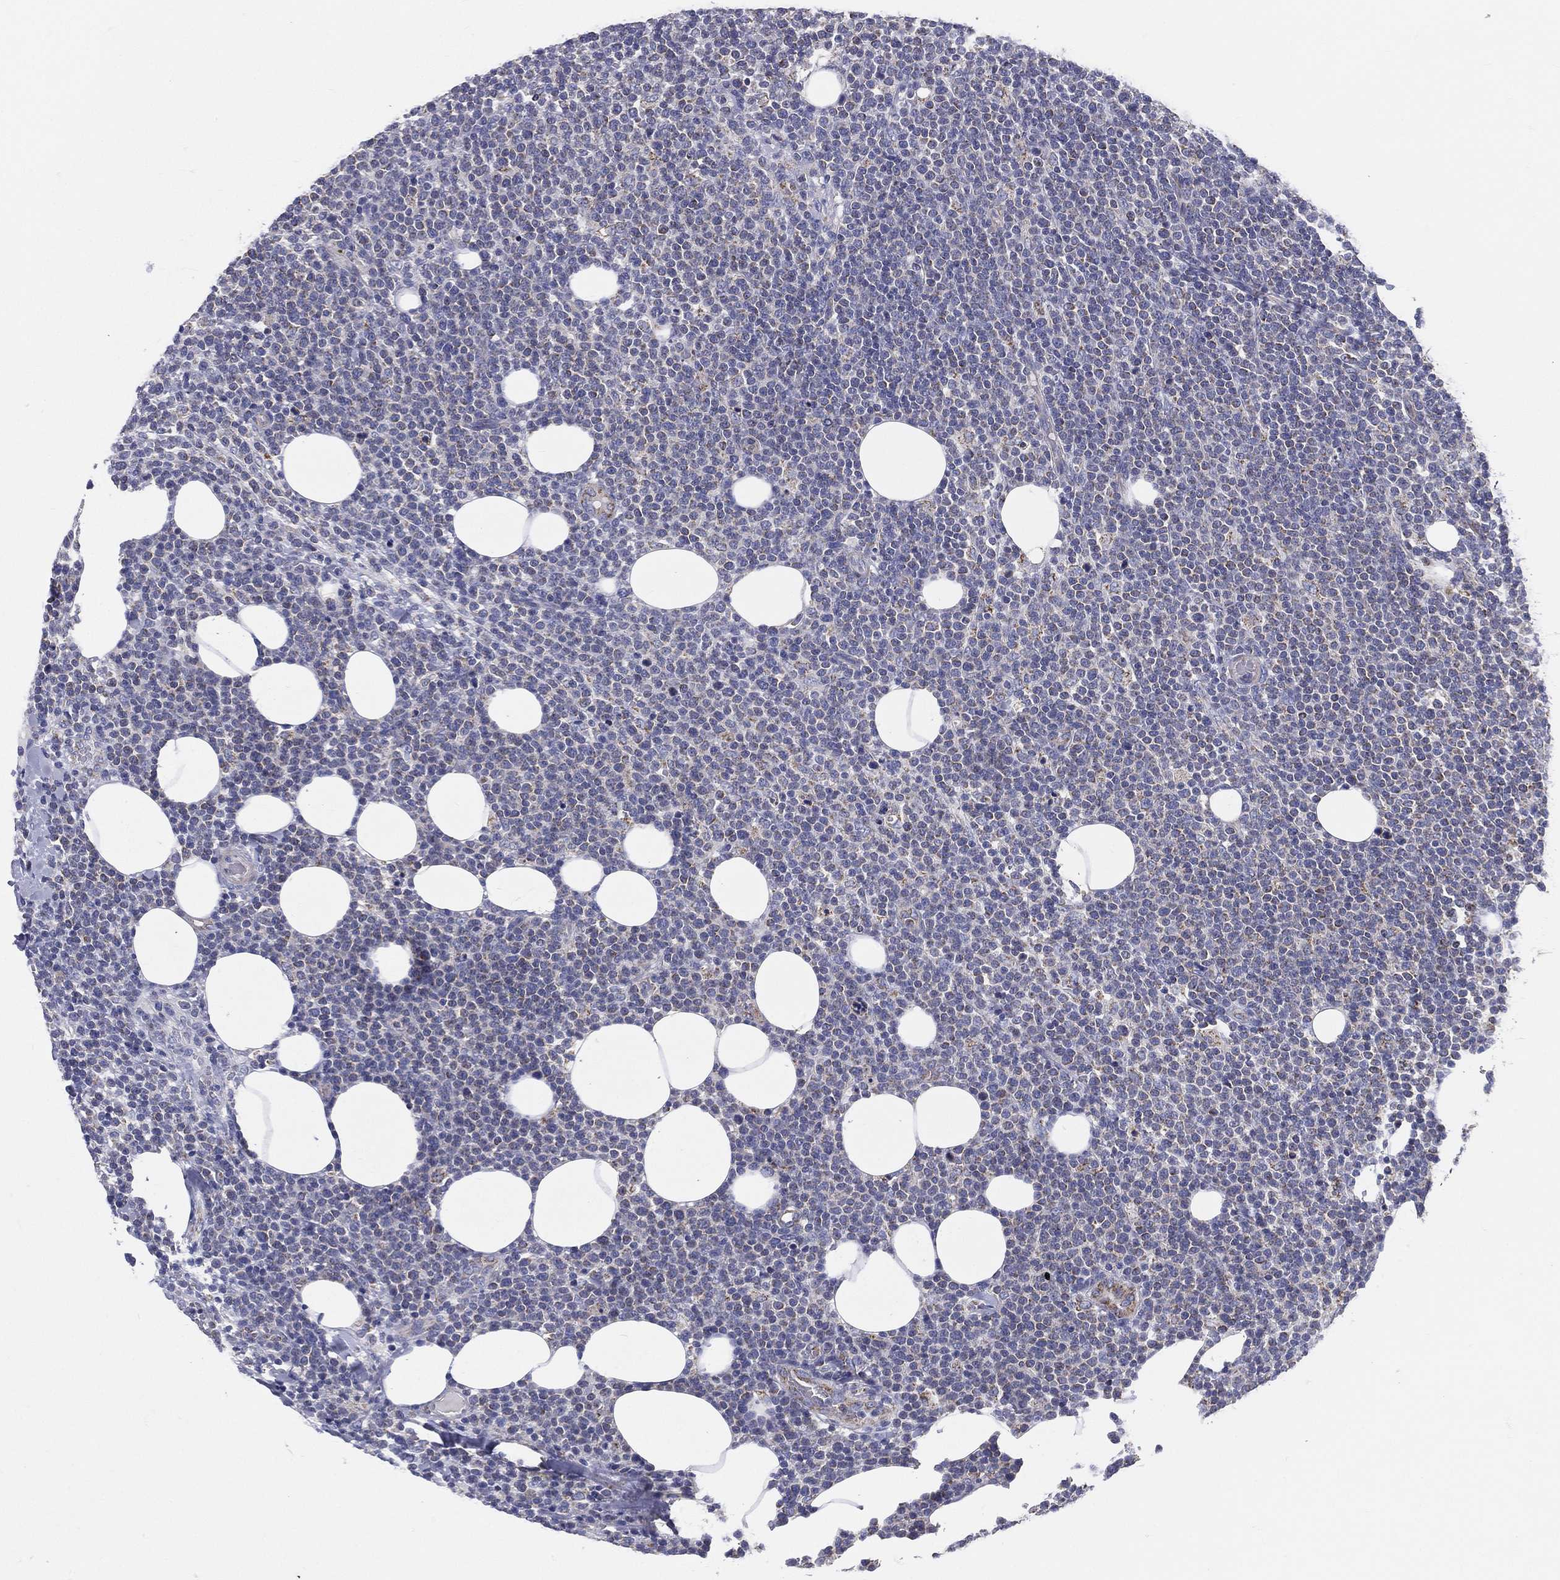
{"staining": {"intensity": "negative", "quantity": "none", "location": "none"}, "tissue": "lymphoma", "cell_type": "Tumor cells", "image_type": "cancer", "snomed": [{"axis": "morphology", "description": "Malignant lymphoma, non-Hodgkin's type, High grade"}, {"axis": "topography", "description": "Lymph node"}], "caption": "An image of lymphoma stained for a protein reveals no brown staining in tumor cells.", "gene": "PWWP3A", "patient": {"sex": "male", "age": 61}}